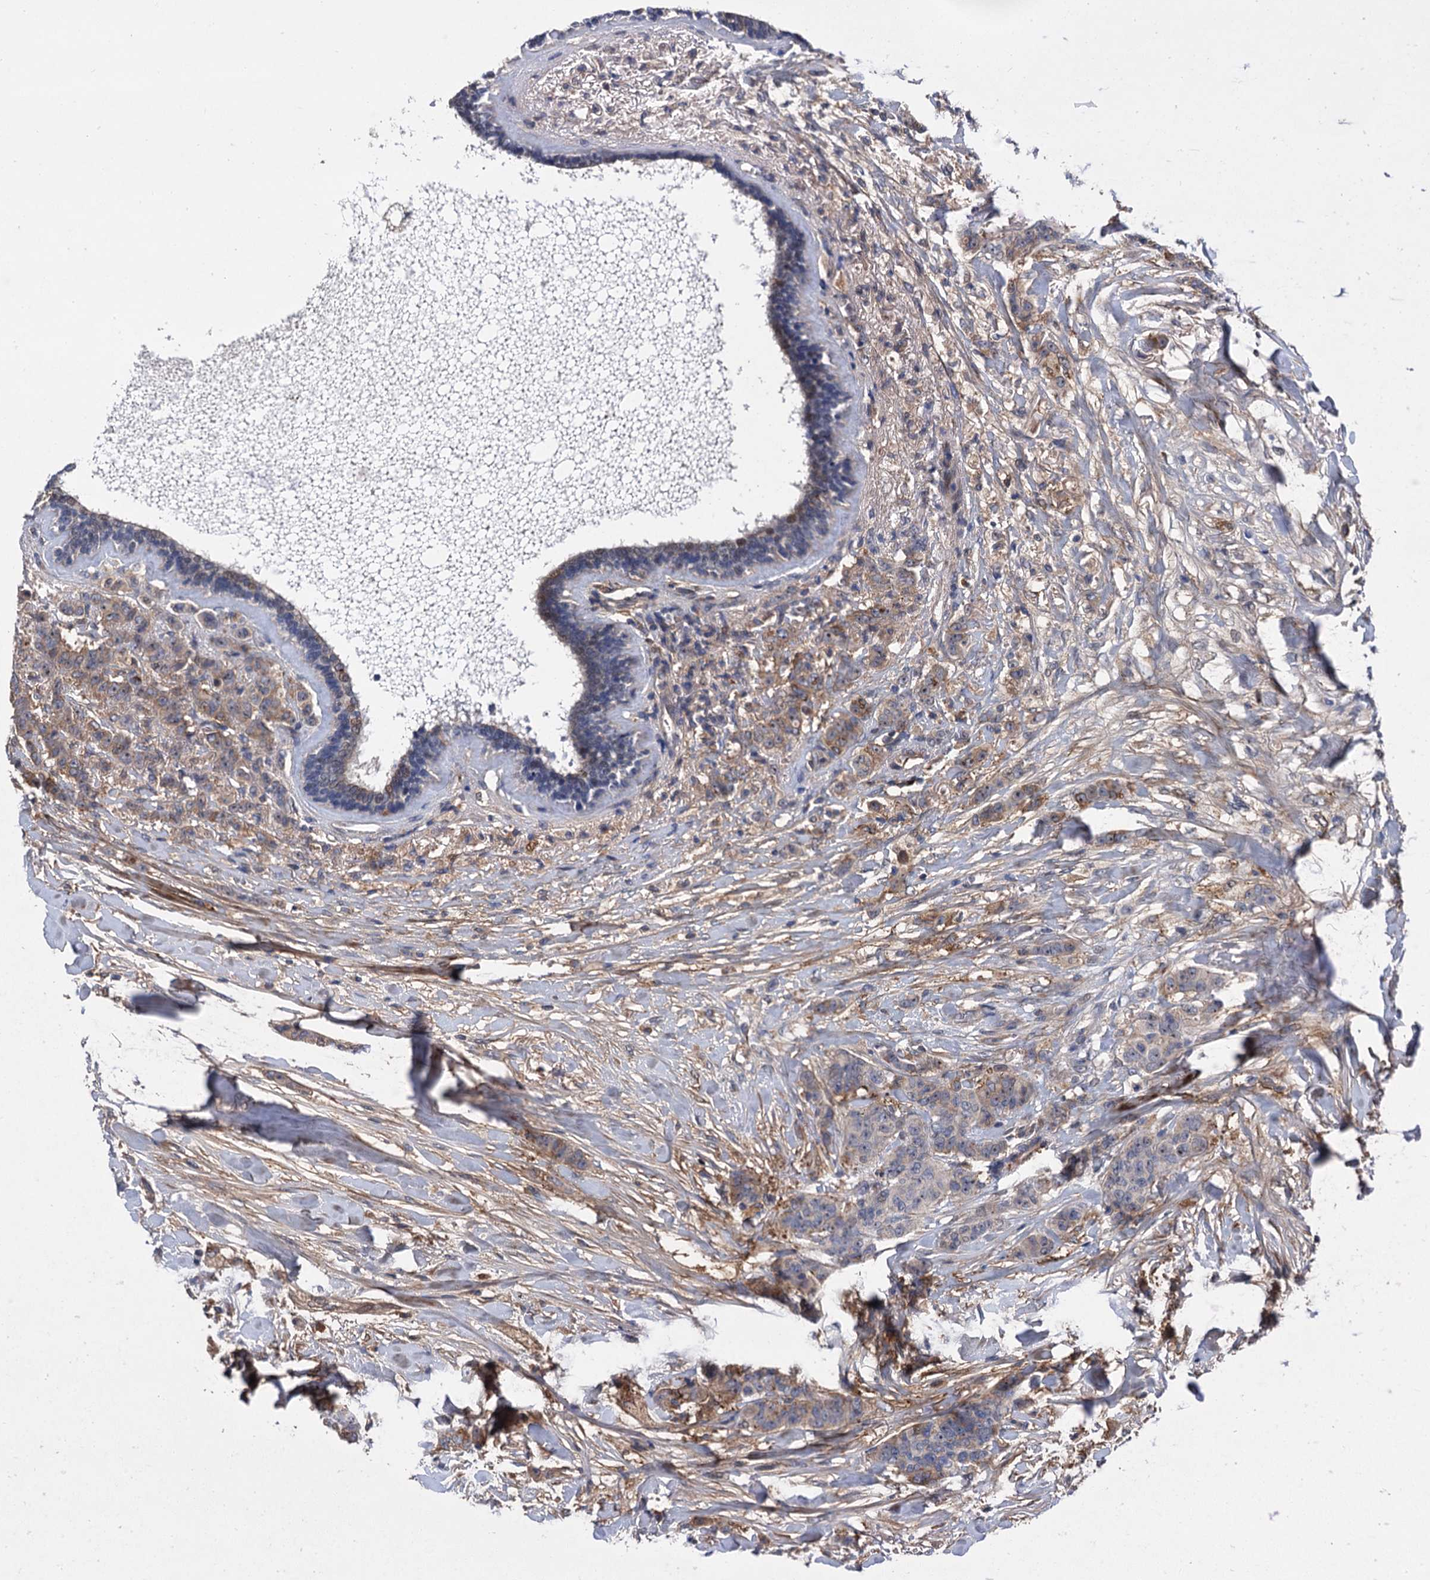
{"staining": {"intensity": "weak", "quantity": "<25%", "location": "cytoplasmic/membranous"}, "tissue": "breast cancer", "cell_type": "Tumor cells", "image_type": "cancer", "snomed": [{"axis": "morphology", "description": "Duct carcinoma"}, {"axis": "topography", "description": "Breast"}], "caption": "Immunohistochemistry (IHC) image of human breast cancer (infiltrating ductal carcinoma) stained for a protein (brown), which displays no expression in tumor cells. (DAB (3,3'-diaminobenzidine) IHC with hematoxylin counter stain).", "gene": "TRAF7", "patient": {"sex": "female", "age": 40}}